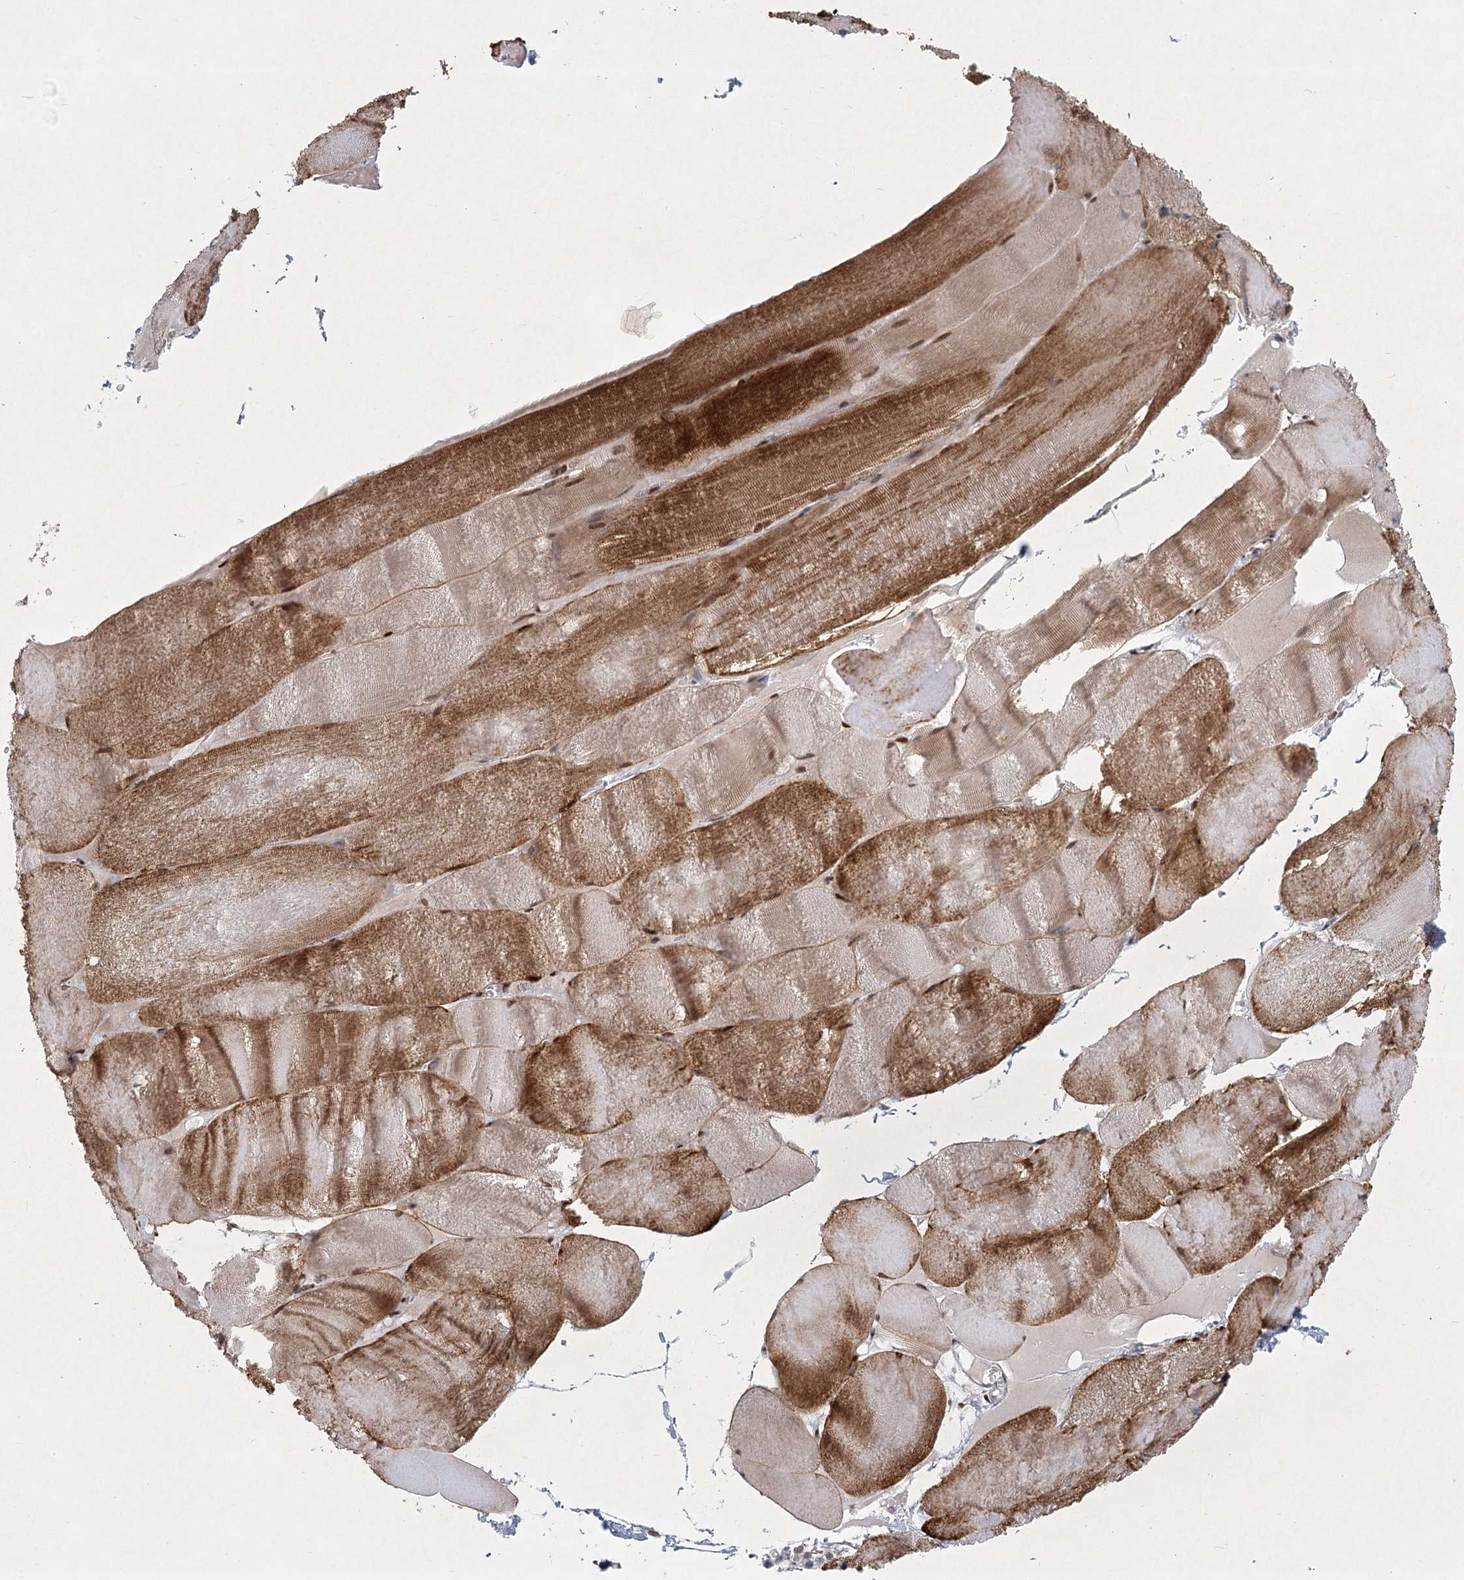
{"staining": {"intensity": "moderate", "quantity": "25%-75%", "location": "cytoplasmic/membranous,nuclear"}, "tissue": "skeletal muscle", "cell_type": "Myocytes", "image_type": "normal", "snomed": [{"axis": "morphology", "description": "Normal tissue, NOS"}, {"axis": "morphology", "description": "Basal cell carcinoma"}, {"axis": "topography", "description": "Skeletal muscle"}], "caption": "Immunohistochemistry of normal skeletal muscle displays medium levels of moderate cytoplasmic/membranous,nuclear expression in approximately 25%-75% of myocytes. Nuclei are stained in blue.", "gene": "CIB4", "patient": {"sex": "female", "age": 64}}